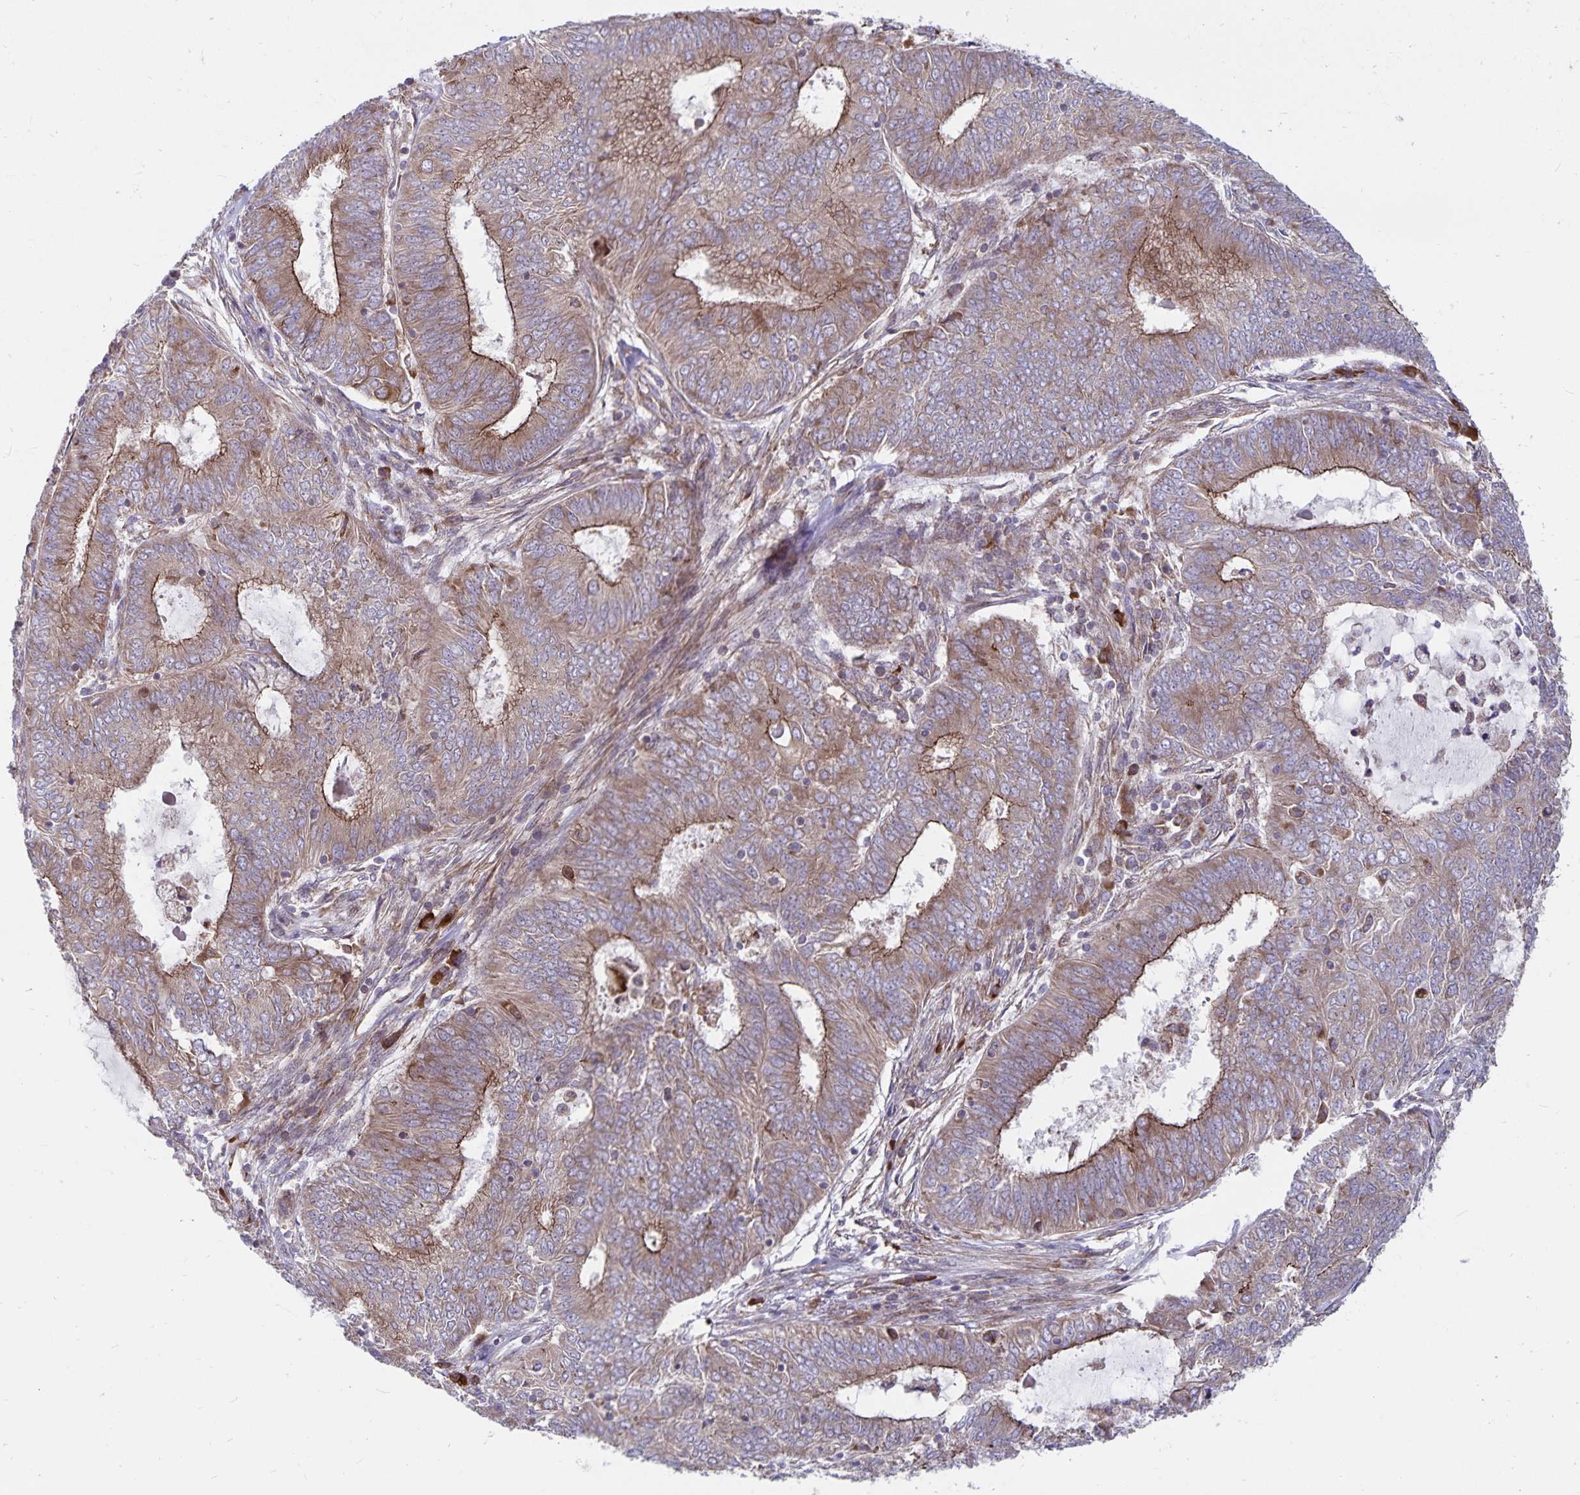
{"staining": {"intensity": "moderate", "quantity": ">75%", "location": "cytoplasmic/membranous"}, "tissue": "endometrial cancer", "cell_type": "Tumor cells", "image_type": "cancer", "snomed": [{"axis": "morphology", "description": "Adenocarcinoma, NOS"}, {"axis": "topography", "description": "Endometrium"}], "caption": "A high-resolution histopathology image shows immunohistochemistry staining of endometrial adenocarcinoma, which demonstrates moderate cytoplasmic/membranous expression in about >75% of tumor cells.", "gene": "SEC62", "patient": {"sex": "female", "age": 62}}